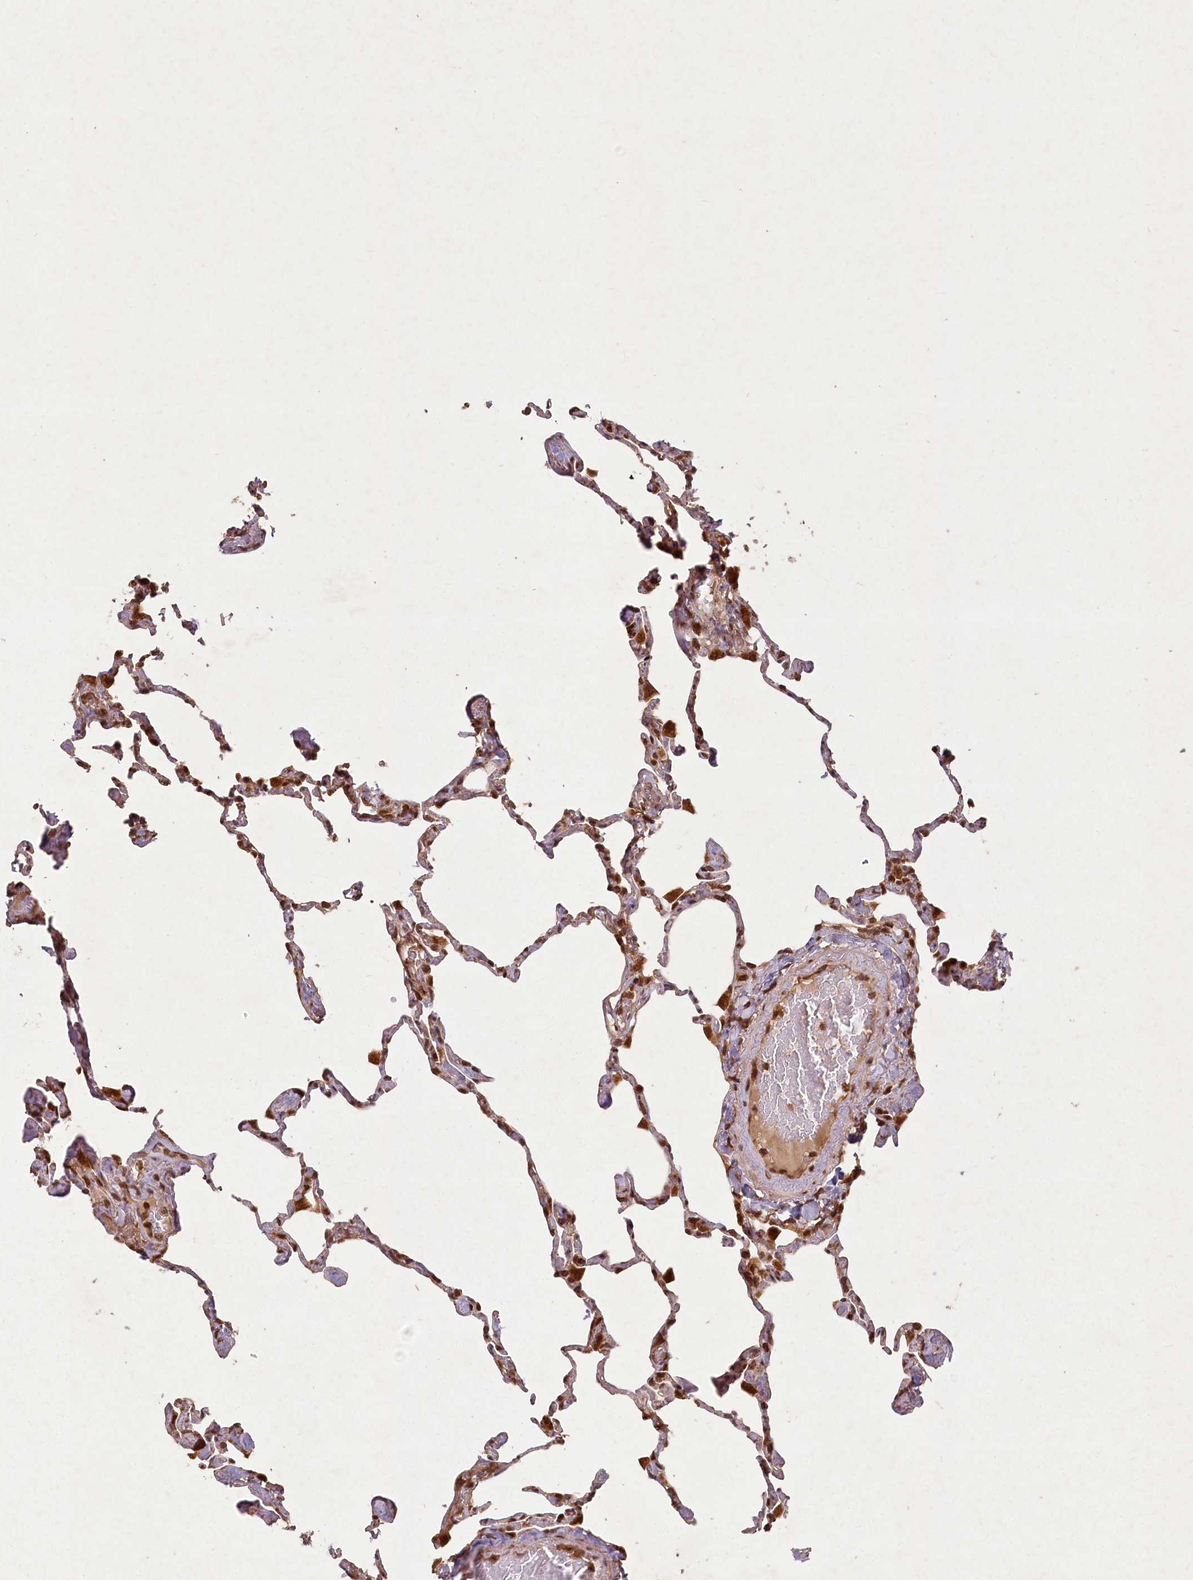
{"staining": {"intensity": "strong", "quantity": "25%-75%", "location": "cytoplasmic/membranous,nuclear"}, "tissue": "lung", "cell_type": "Alveolar cells", "image_type": "normal", "snomed": [{"axis": "morphology", "description": "Normal tissue, NOS"}, {"axis": "topography", "description": "Lung"}], "caption": "Immunohistochemical staining of unremarkable human lung exhibits strong cytoplasmic/membranous,nuclear protein staining in approximately 25%-75% of alveolar cells.", "gene": "MICU1", "patient": {"sex": "male", "age": 65}}